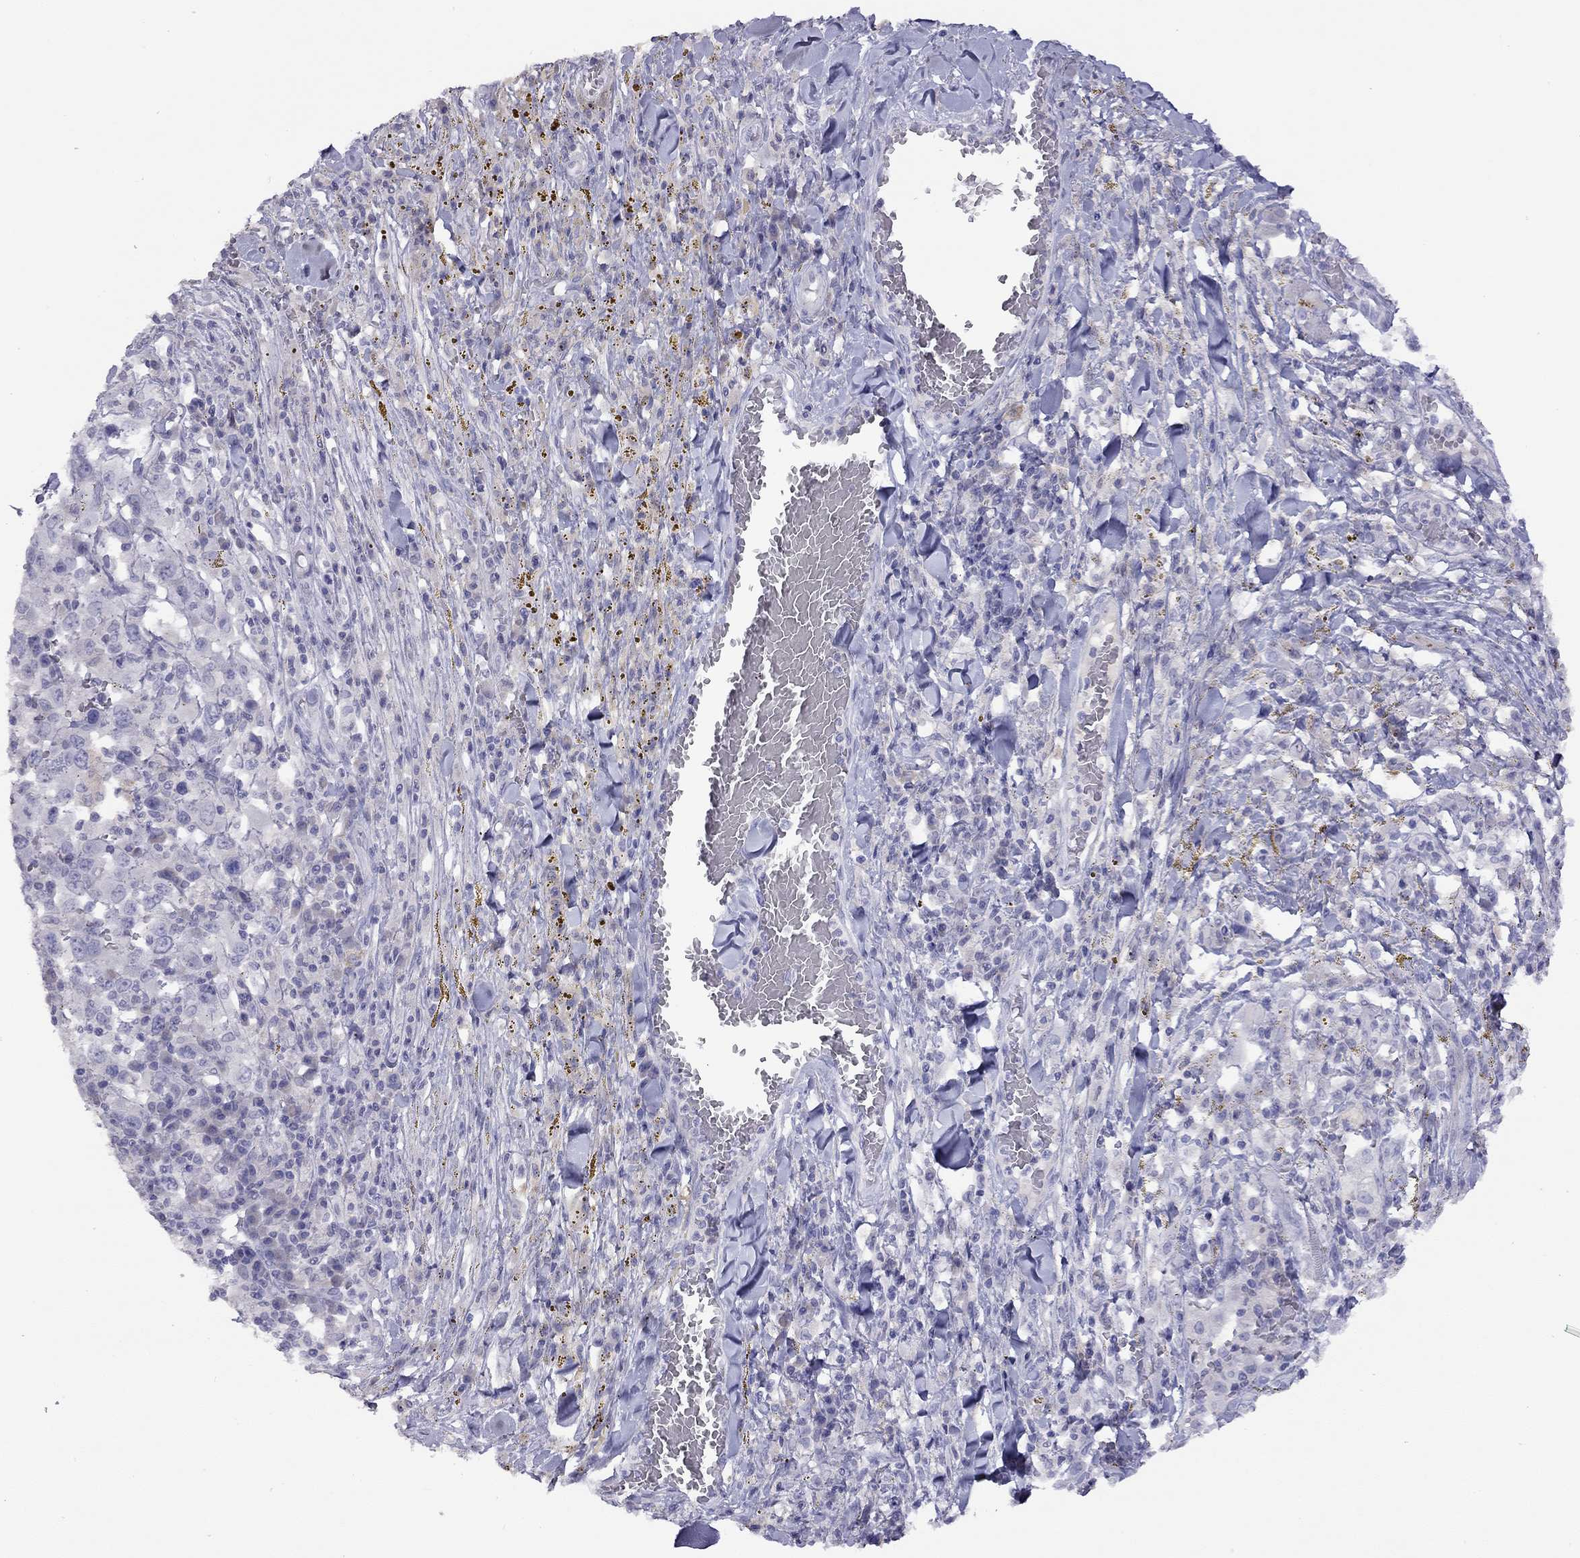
{"staining": {"intensity": "negative", "quantity": "none", "location": "none"}, "tissue": "melanoma", "cell_type": "Tumor cells", "image_type": "cancer", "snomed": [{"axis": "morphology", "description": "Malignant melanoma, NOS"}, {"axis": "topography", "description": "Skin"}], "caption": "DAB (3,3'-diaminobenzidine) immunohistochemical staining of human malignant melanoma exhibits no significant staining in tumor cells. Brightfield microscopy of immunohistochemistry (IHC) stained with DAB (3,3'-diaminobenzidine) (brown) and hematoxylin (blue), captured at high magnification.", "gene": "CPNE4", "patient": {"sex": "female", "age": 91}}